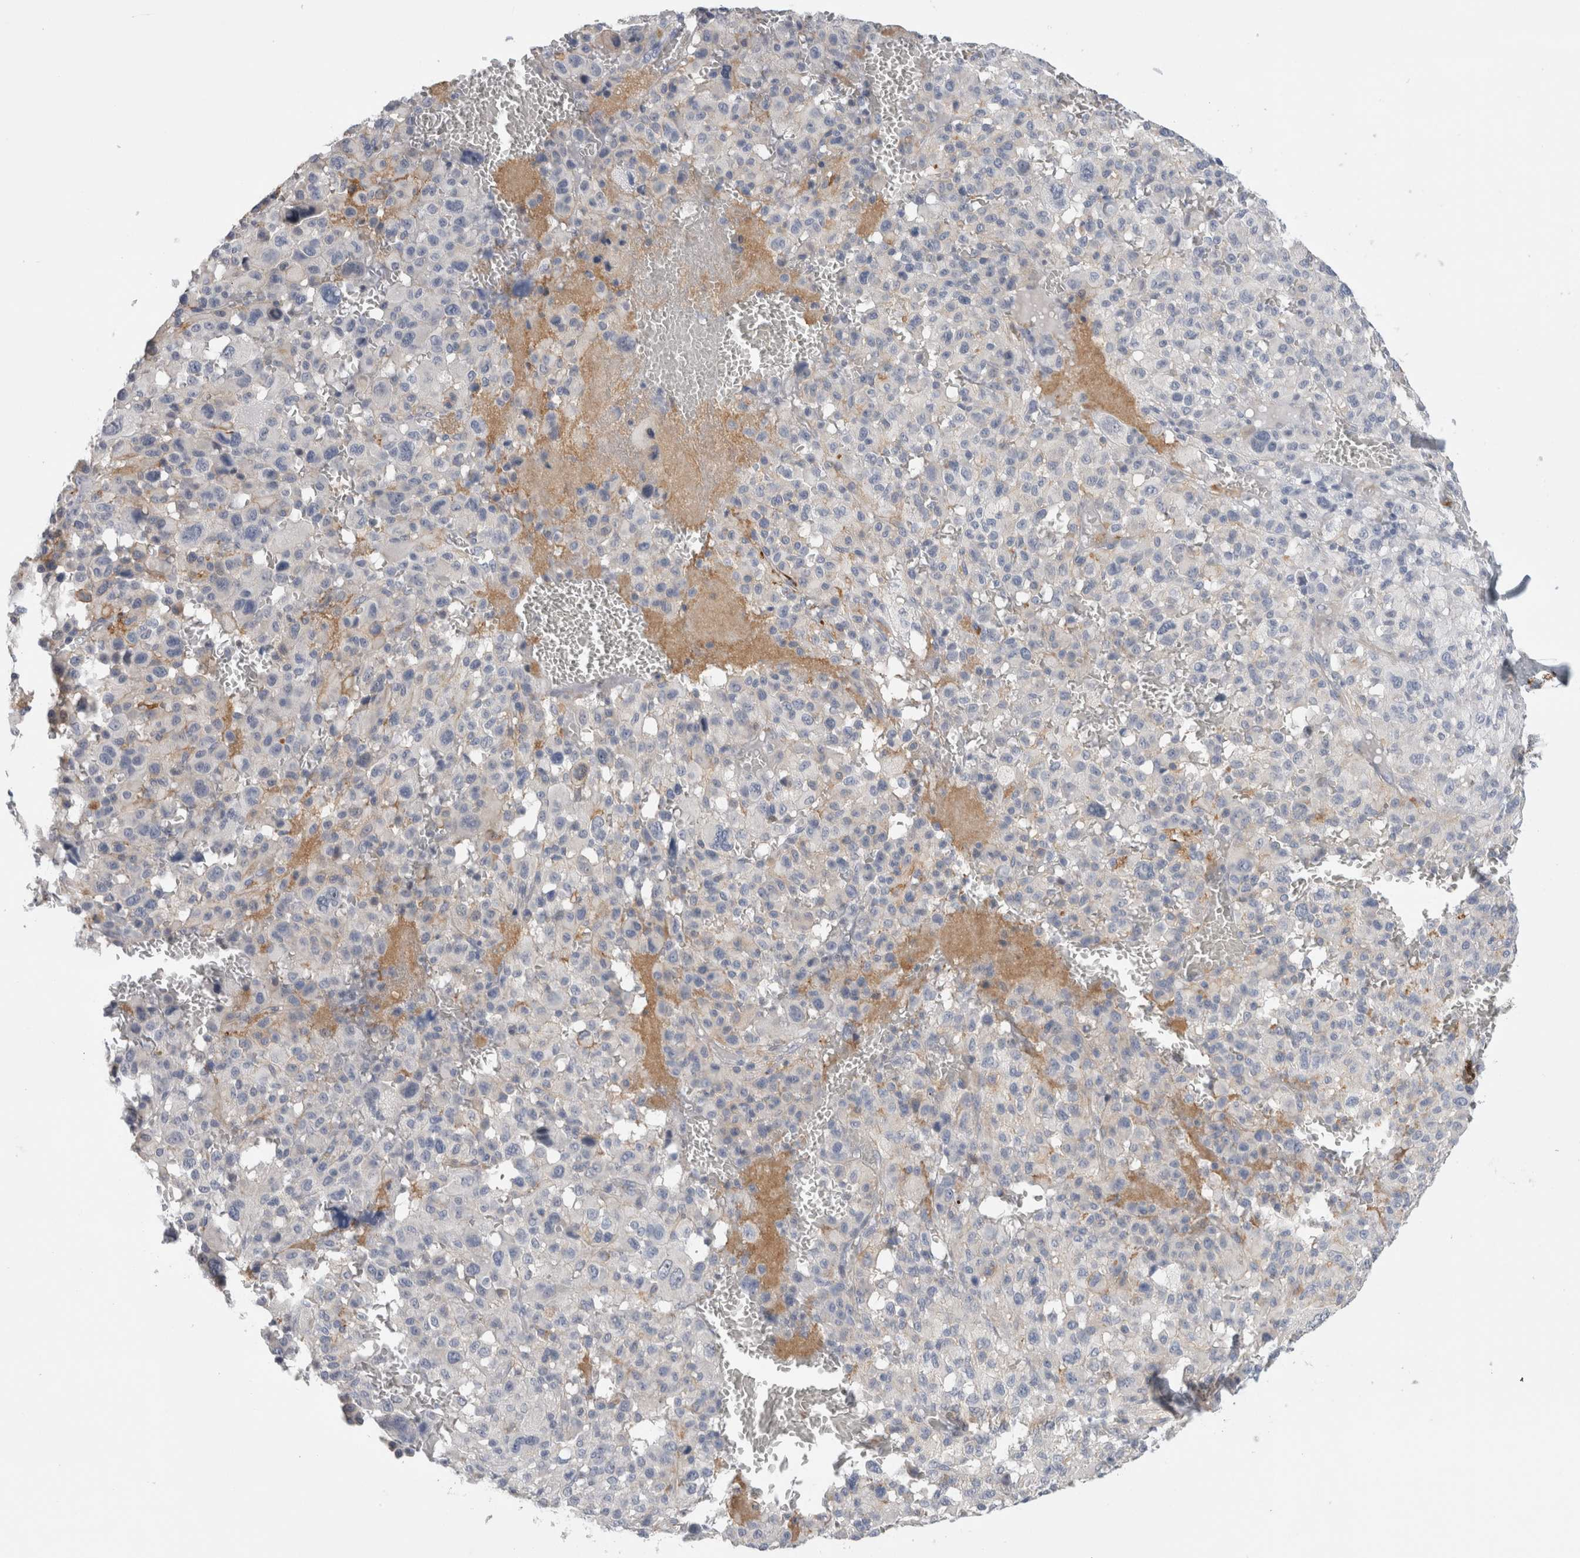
{"staining": {"intensity": "negative", "quantity": "none", "location": "none"}, "tissue": "melanoma", "cell_type": "Tumor cells", "image_type": "cancer", "snomed": [{"axis": "morphology", "description": "Malignant melanoma, Metastatic site"}, {"axis": "topography", "description": "Skin"}], "caption": "Immunohistochemistry (IHC) of human melanoma demonstrates no expression in tumor cells.", "gene": "SLC20A2", "patient": {"sex": "female", "age": 74}}